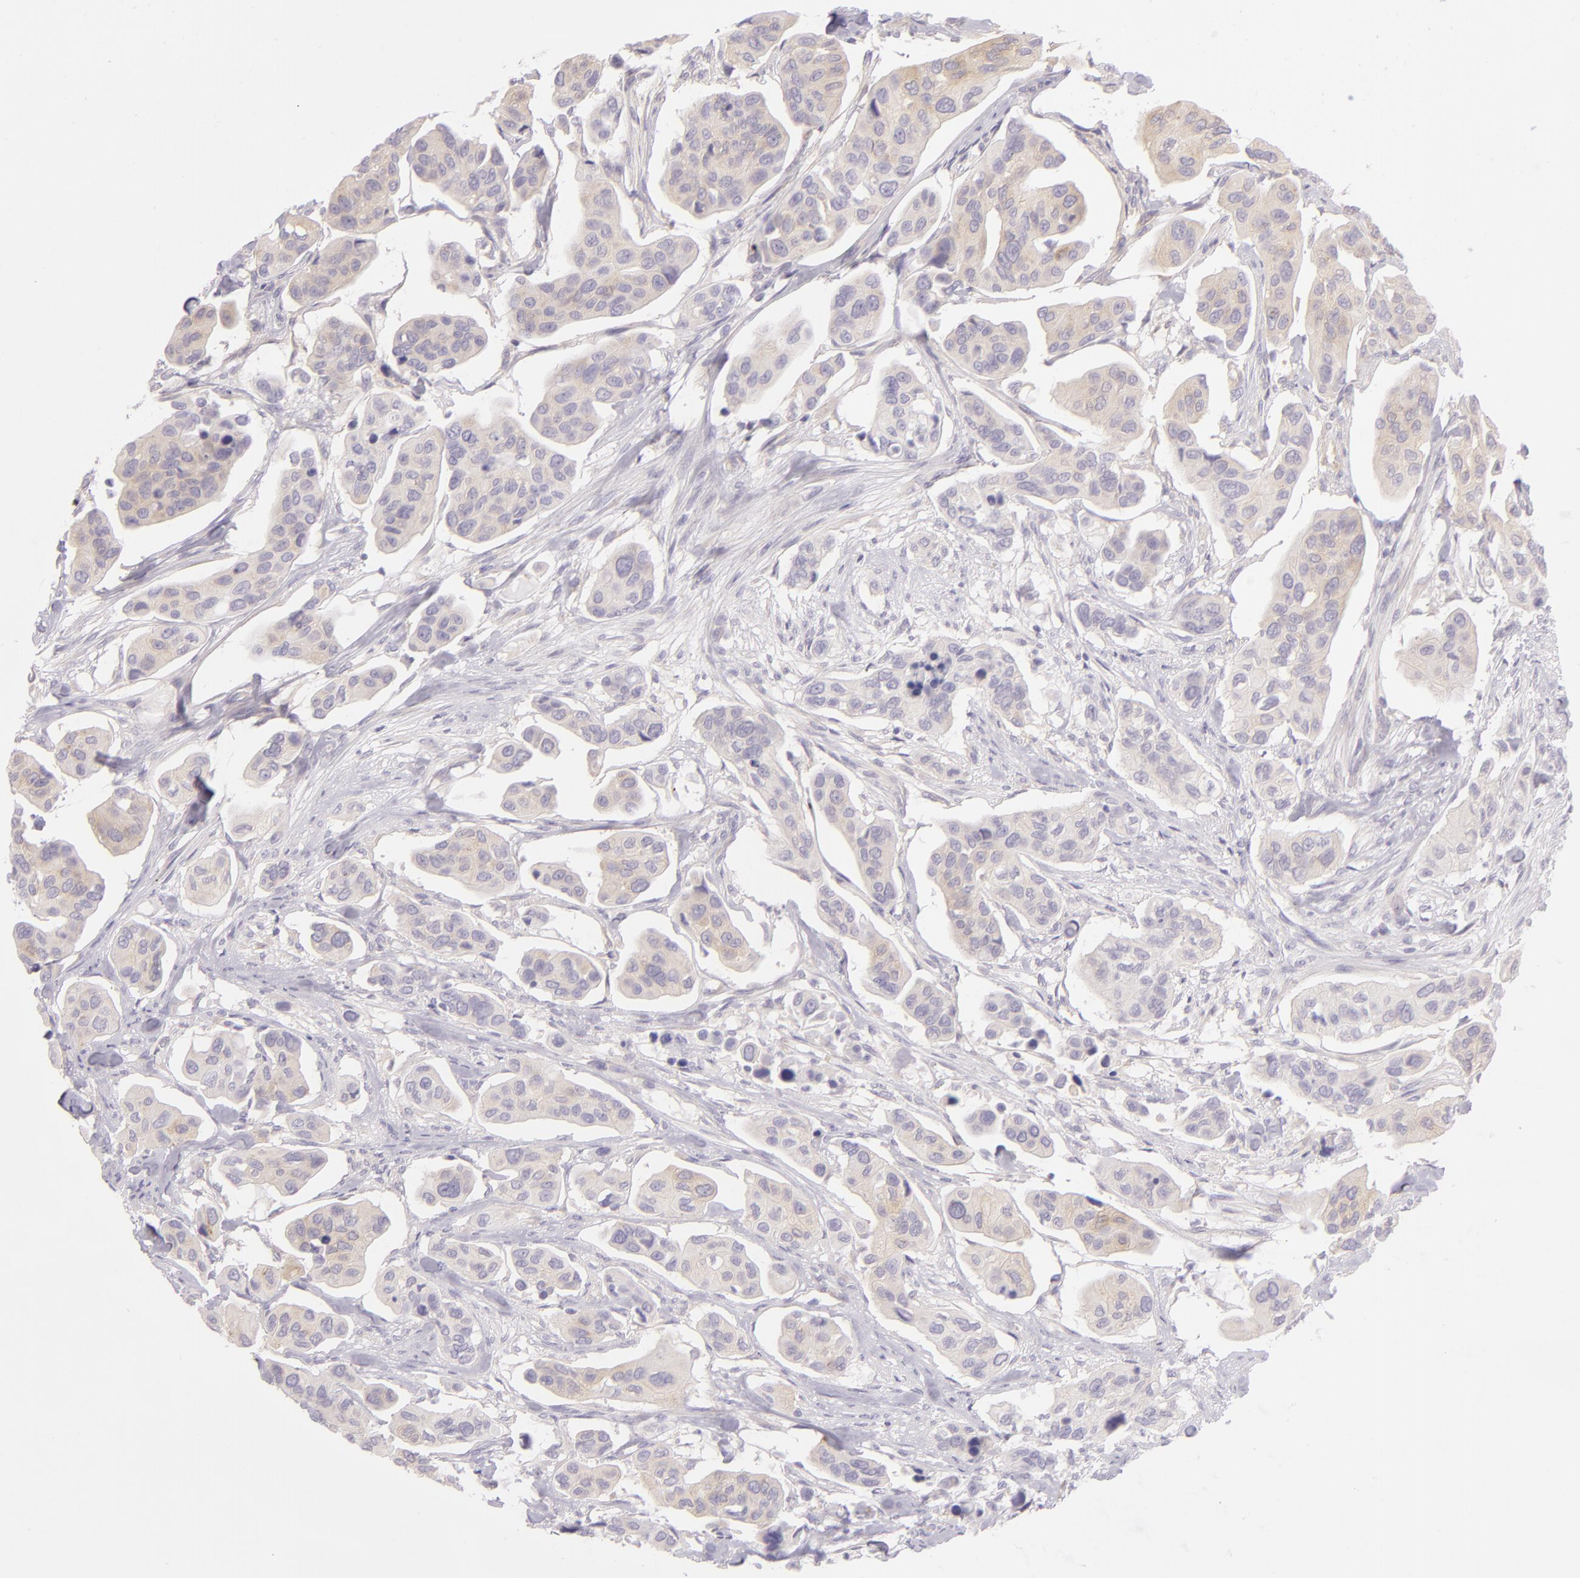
{"staining": {"intensity": "weak", "quantity": "25%-75%", "location": "cytoplasmic/membranous"}, "tissue": "urothelial cancer", "cell_type": "Tumor cells", "image_type": "cancer", "snomed": [{"axis": "morphology", "description": "Adenocarcinoma, NOS"}, {"axis": "topography", "description": "Urinary bladder"}], "caption": "This image displays adenocarcinoma stained with immunohistochemistry (IHC) to label a protein in brown. The cytoplasmic/membranous of tumor cells show weak positivity for the protein. Nuclei are counter-stained blue.", "gene": "ZC3H7B", "patient": {"sex": "male", "age": 61}}